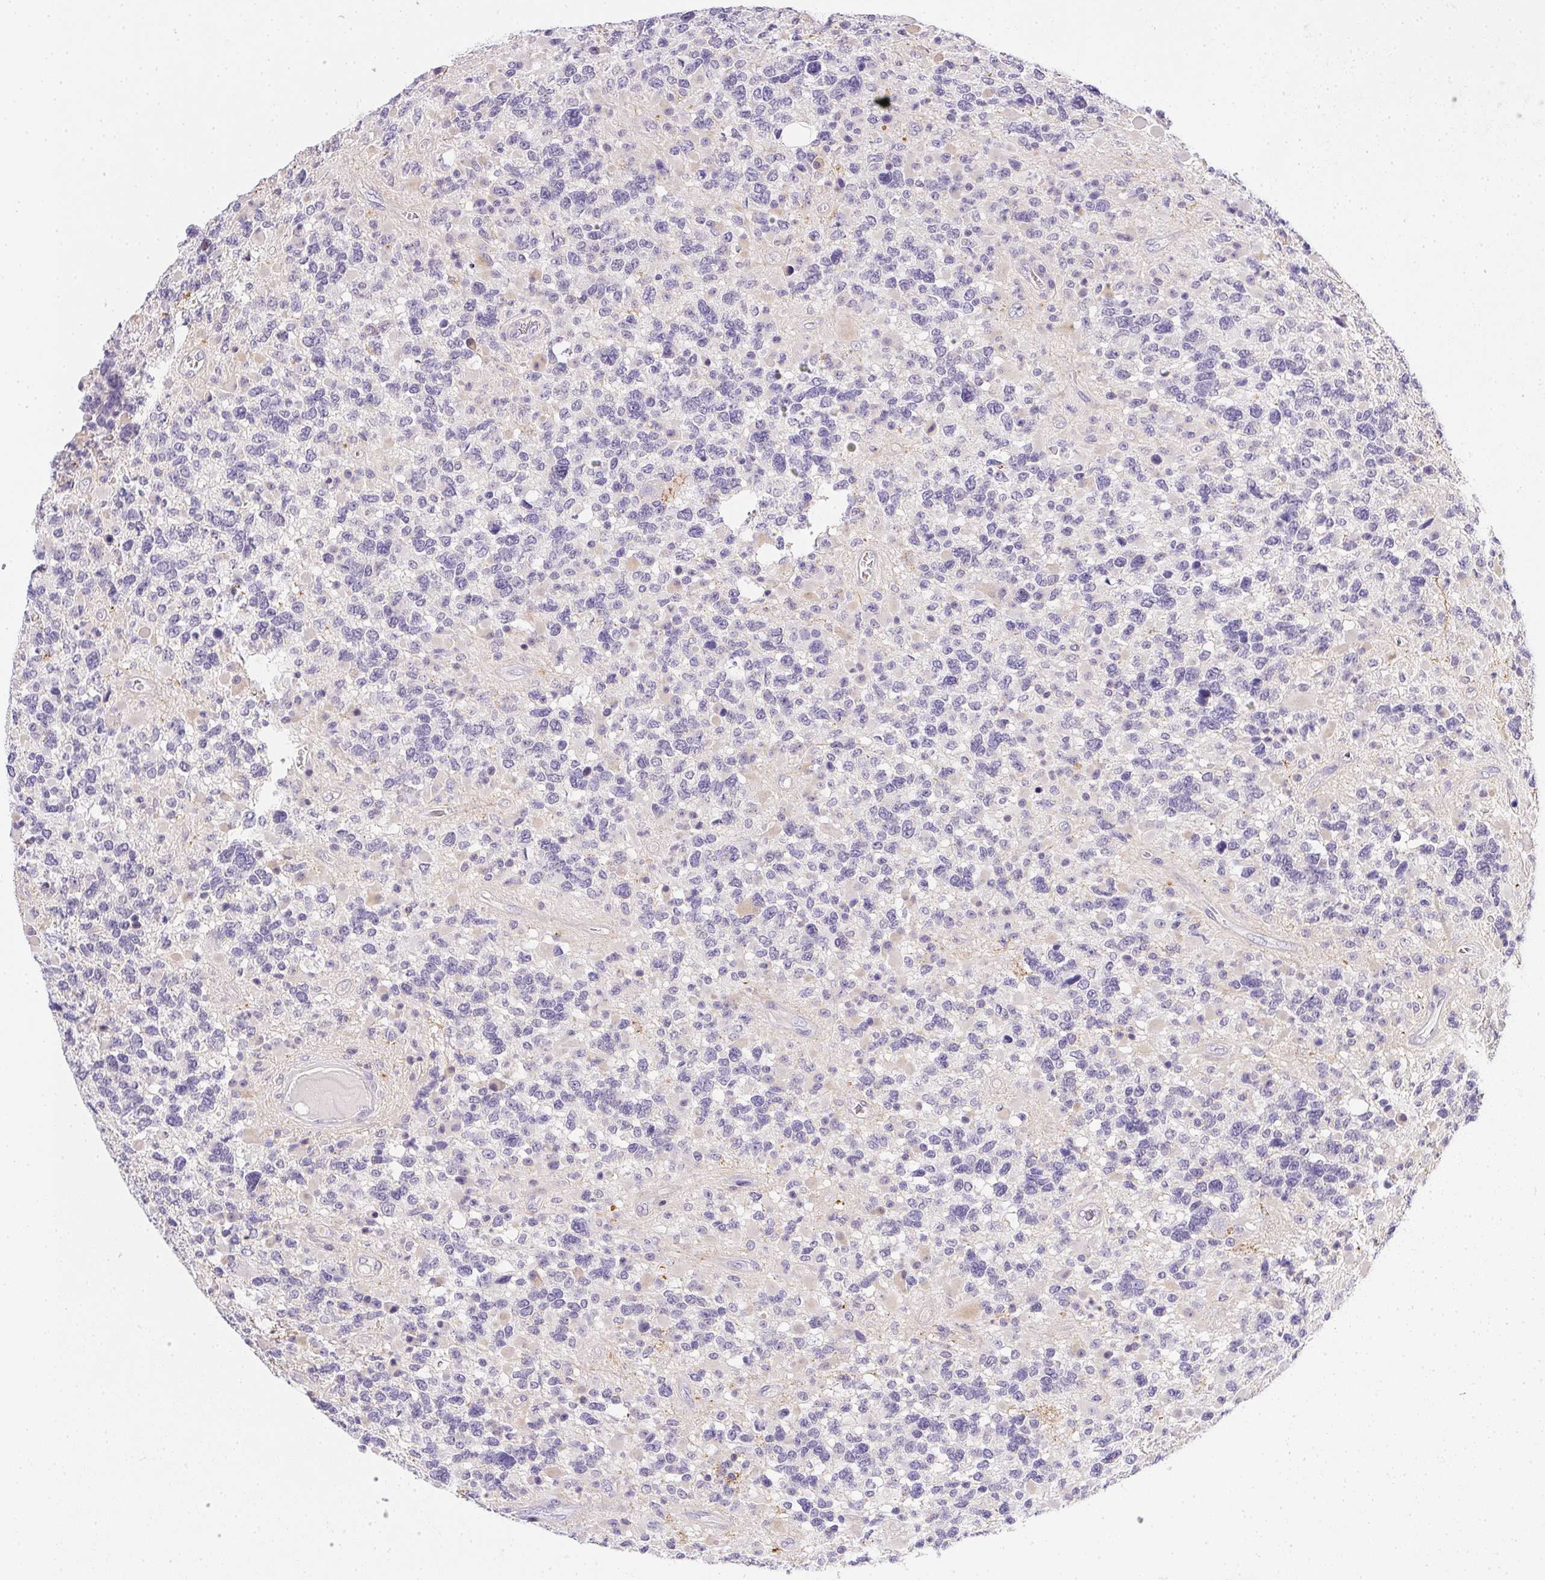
{"staining": {"intensity": "negative", "quantity": "none", "location": "none"}, "tissue": "glioma", "cell_type": "Tumor cells", "image_type": "cancer", "snomed": [{"axis": "morphology", "description": "Glioma, malignant, High grade"}, {"axis": "topography", "description": "Brain"}], "caption": "Immunohistochemistry (IHC) of human malignant glioma (high-grade) reveals no positivity in tumor cells.", "gene": "SLC17A7", "patient": {"sex": "female", "age": 40}}